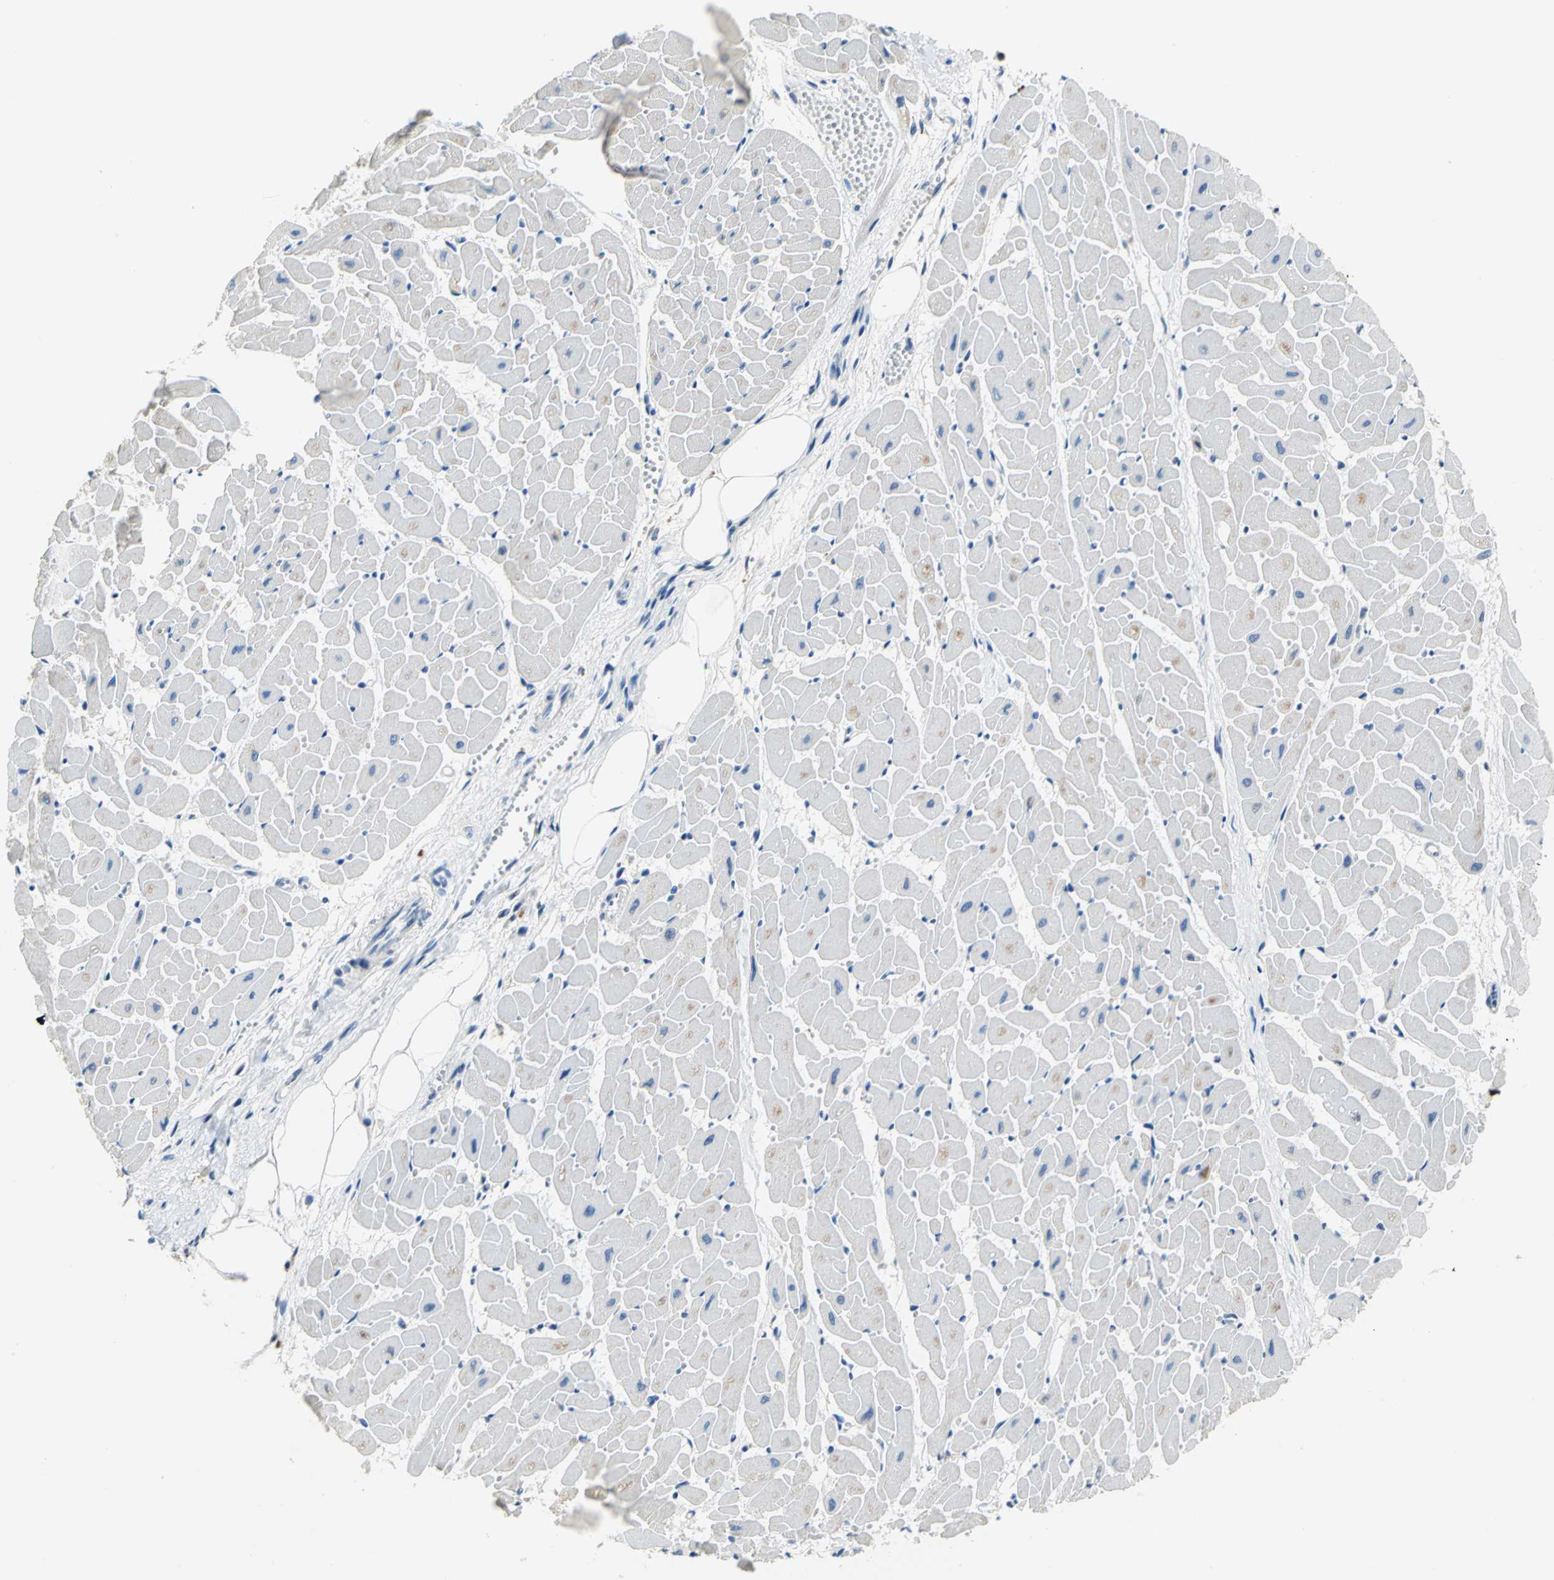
{"staining": {"intensity": "negative", "quantity": "none", "location": "none"}, "tissue": "heart muscle", "cell_type": "Cardiomyocytes", "image_type": "normal", "snomed": [{"axis": "morphology", "description": "Normal tissue, NOS"}, {"axis": "topography", "description": "Heart"}], "caption": "A high-resolution image shows immunohistochemistry staining of unremarkable heart muscle, which displays no significant positivity in cardiomyocytes. (Stains: DAB immunohistochemistry (IHC) with hematoxylin counter stain, Microscopy: brightfield microscopy at high magnification).", "gene": "RASD2", "patient": {"sex": "female", "age": 19}}